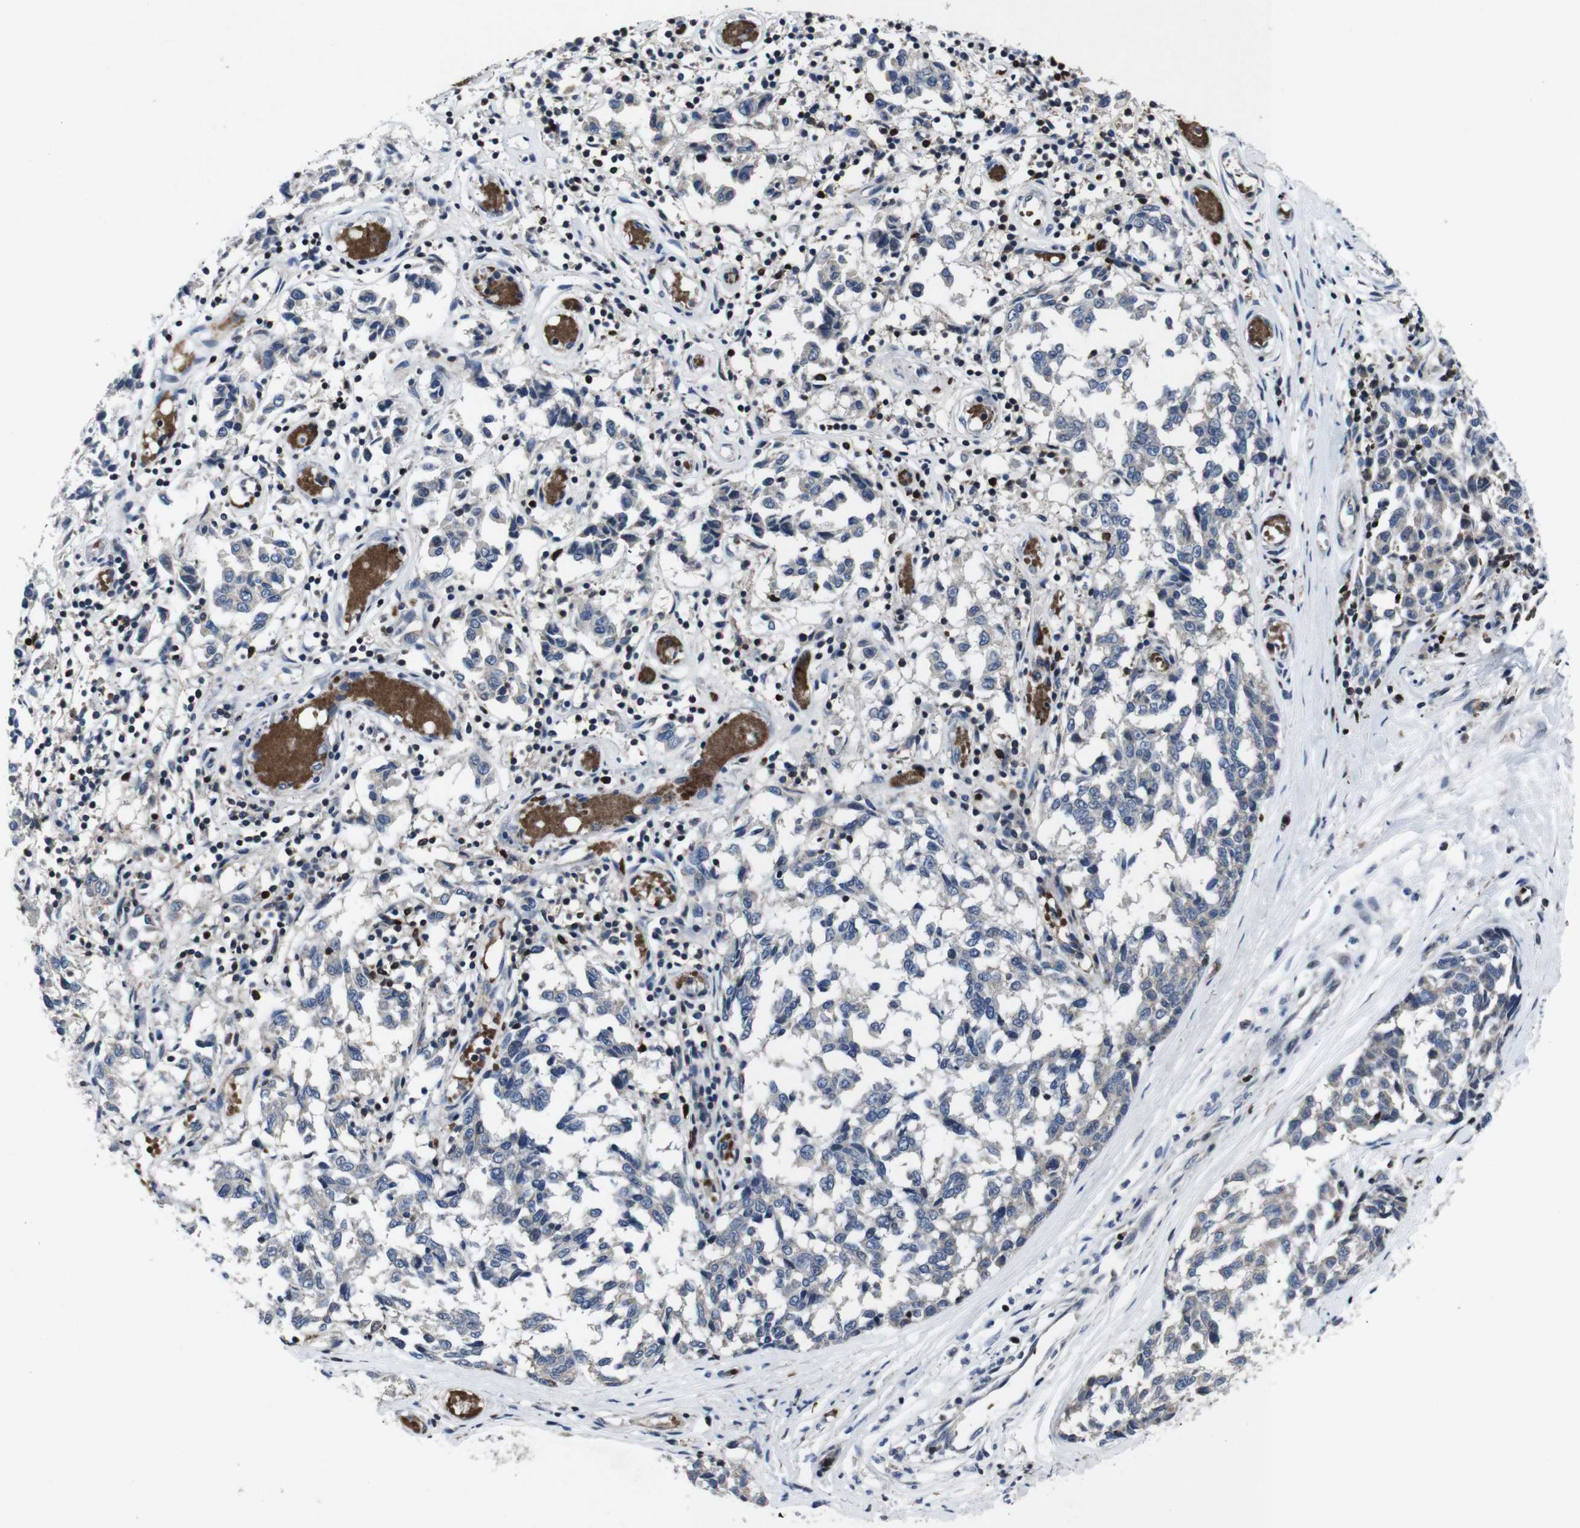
{"staining": {"intensity": "weak", "quantity": "<25%", "location": "cytoplasmic/membranous"}, "tissue": "melanoma", "cell_type": "Tumor cells", "image_type": "cancer", "snomed": [{"axis": "morphology", "description": "Malignant melanoma, NOS"}, {"axis": "topography", "description": "Skin"}], "caption": "Micrograph shows no protein positivity in tumor cells of malignant melanoma tissue.", "gene": "STAT4", "patient": {"sex": "female", "age": 64}}